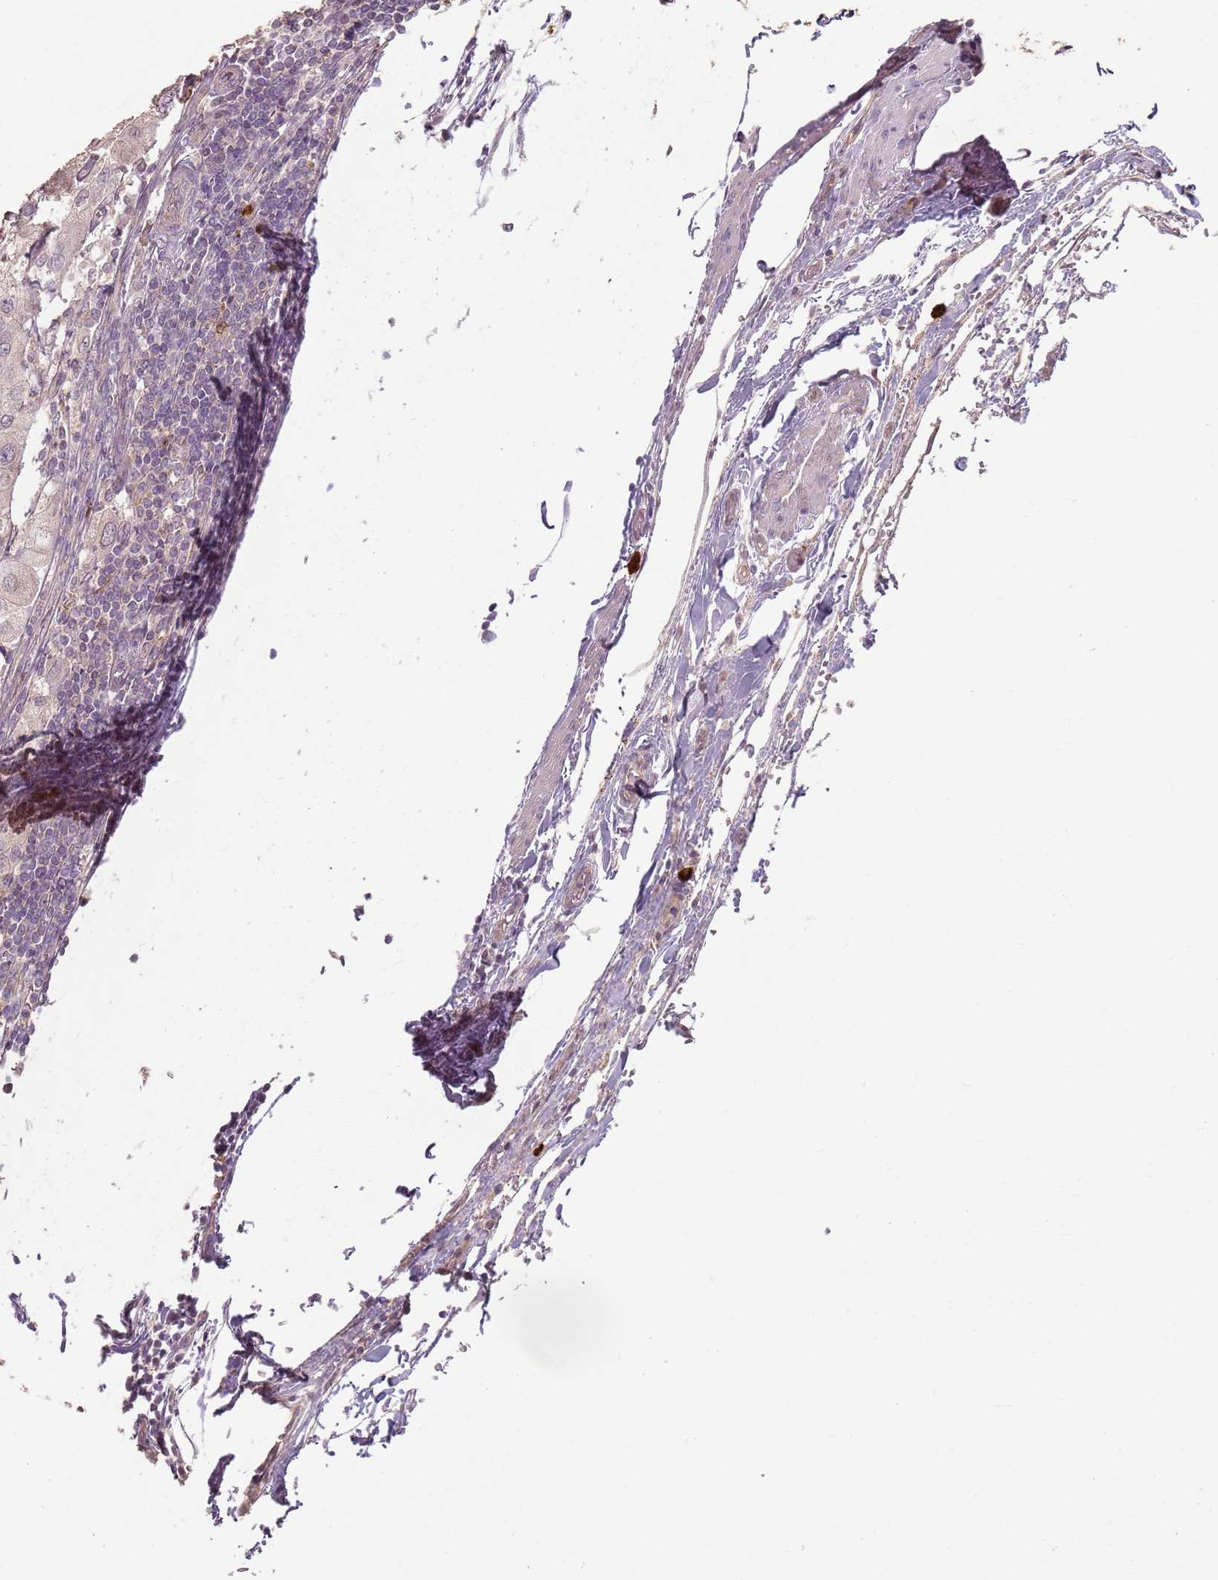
{"staining": {"intensity": "negative", "quantity": "none", "location": "none"}, "tissue": "urothelial cancer", "cell_type": "Tumor cells", "image_type": "cancer", "snomed": [{"axis": "morphology", "description": "Urothelial carcinoma, High grade"}, {"axis": "topography", "description": "Urinary bladder"}], "caption": "Tumor cells show no significant staining in high-grade urothelial carcinoma.", "gene": "CCDC168", "patient": {"sex": "male", "age": 64}}